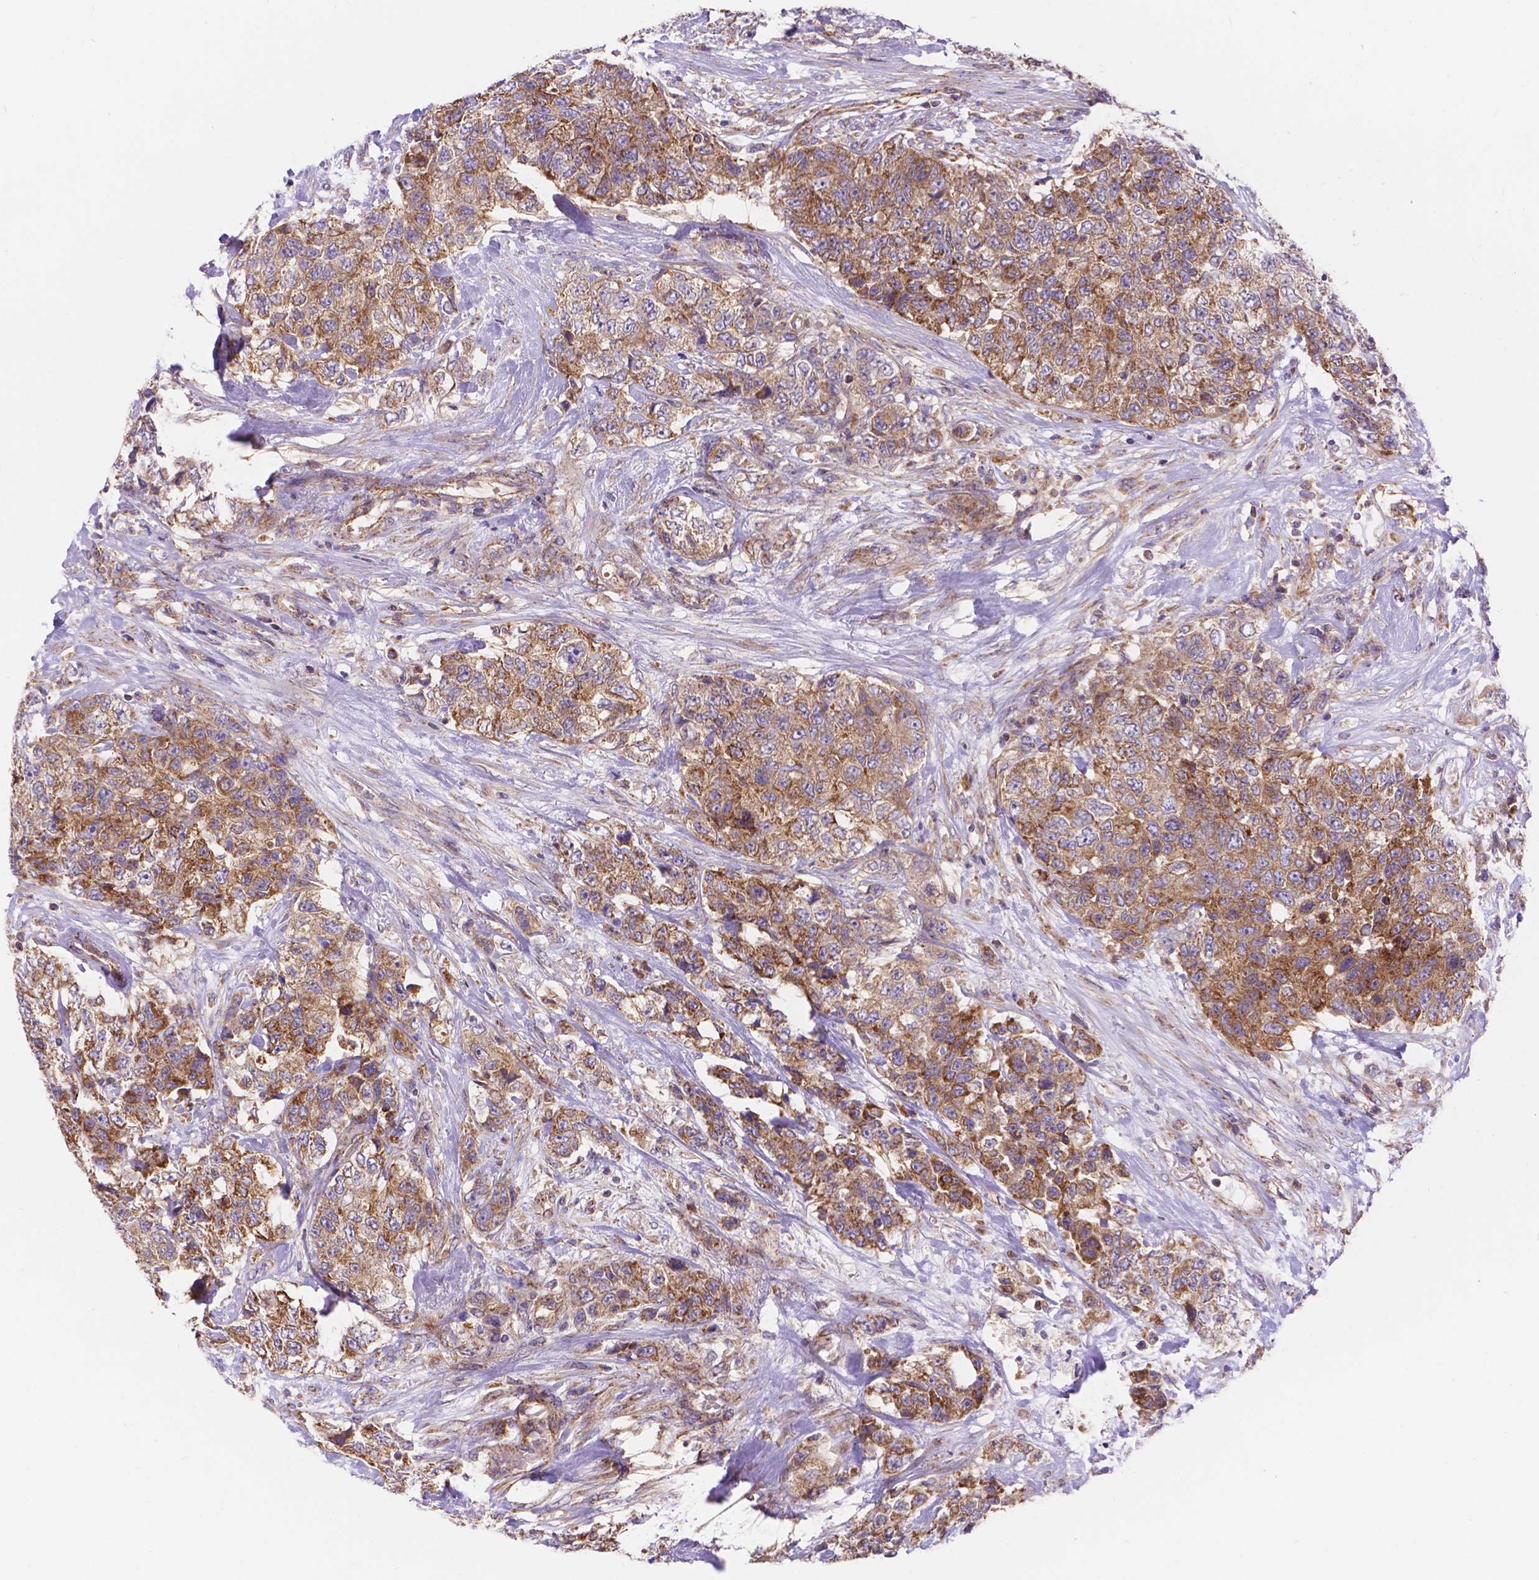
{"staining": {"intensity": "moderate", "quantity": ">75%", "location": "cytoplasmic/membranous"}, "tissue": "urothelial cancer", "cell_type": "Tumor cells", "image_type": "cancer", "snomed": [{"axis": "morphology", "description": "Urothelial carcinoma, High grade"}, {"axis": "topography", "description": "Urinary bladder"}], "caption": "This image shows high-grade urothelial carcinoma stained with immunohistochemistry (IHC) to label a protein in brown. The cytoplasmic/membranous of tumor cells show moderate positivity for the protein. Nuclei are counter-stained blue.", "gene": "AK3", "patient": {"sex": "female", "age": 78}}